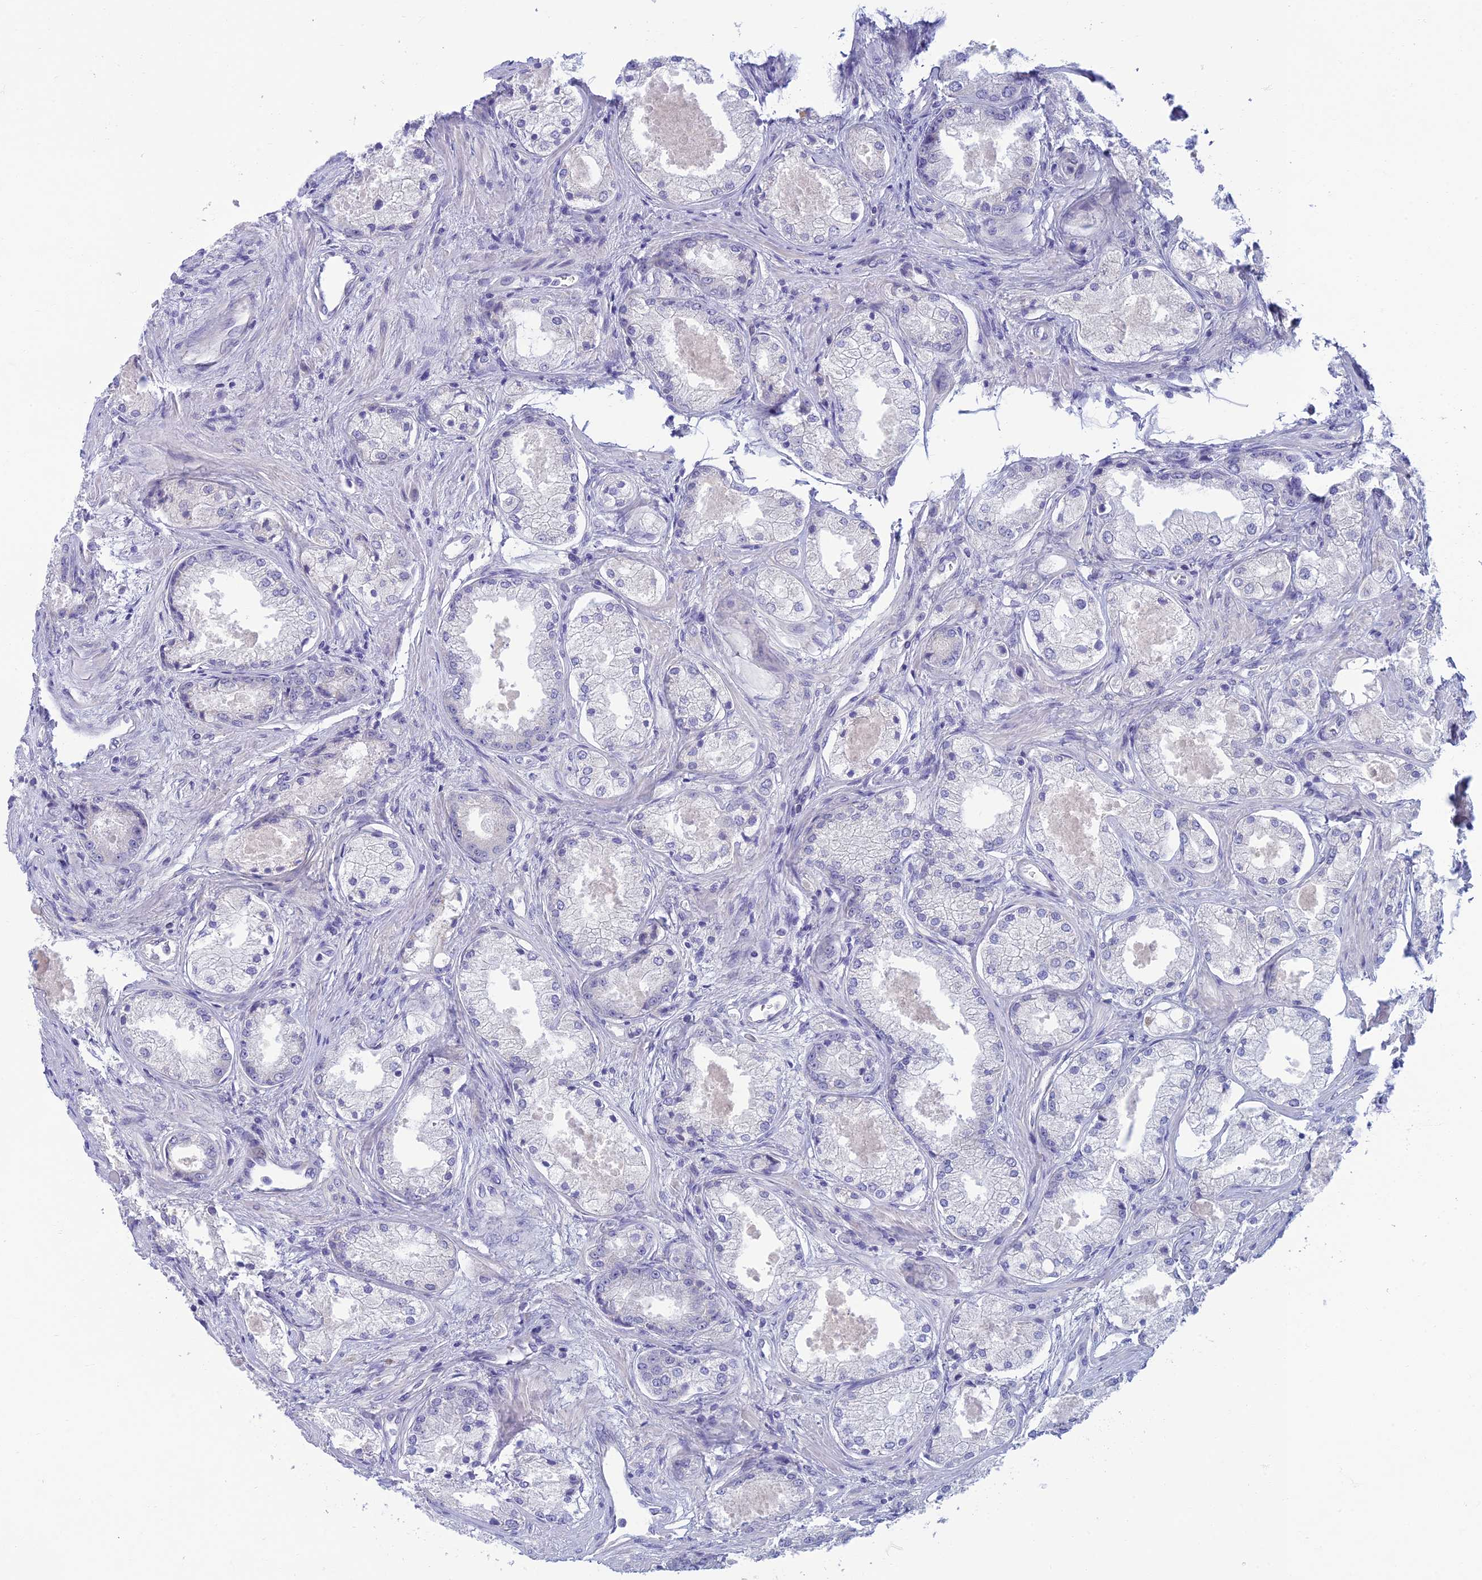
{"staining": {"intensity": "negative", "quantity": "none", "location": "none"}, "tissue": "prostate cancer", "cell_type": "Tumor cells", "image_type": "cancer", "snomed": [{"axis": "morphology", "description": "Adenocarcinoma, Low grade"}, {"axis": "topography", "description": "Prostate"}], "caption": "High power microscopy image of an immunohistochemistry (IHC) micrograph of prostate cancer, revealing no significant expression in tumor cells.", "gene": "SLC25A41", "patient": {"sex": "male", "age": 68}}